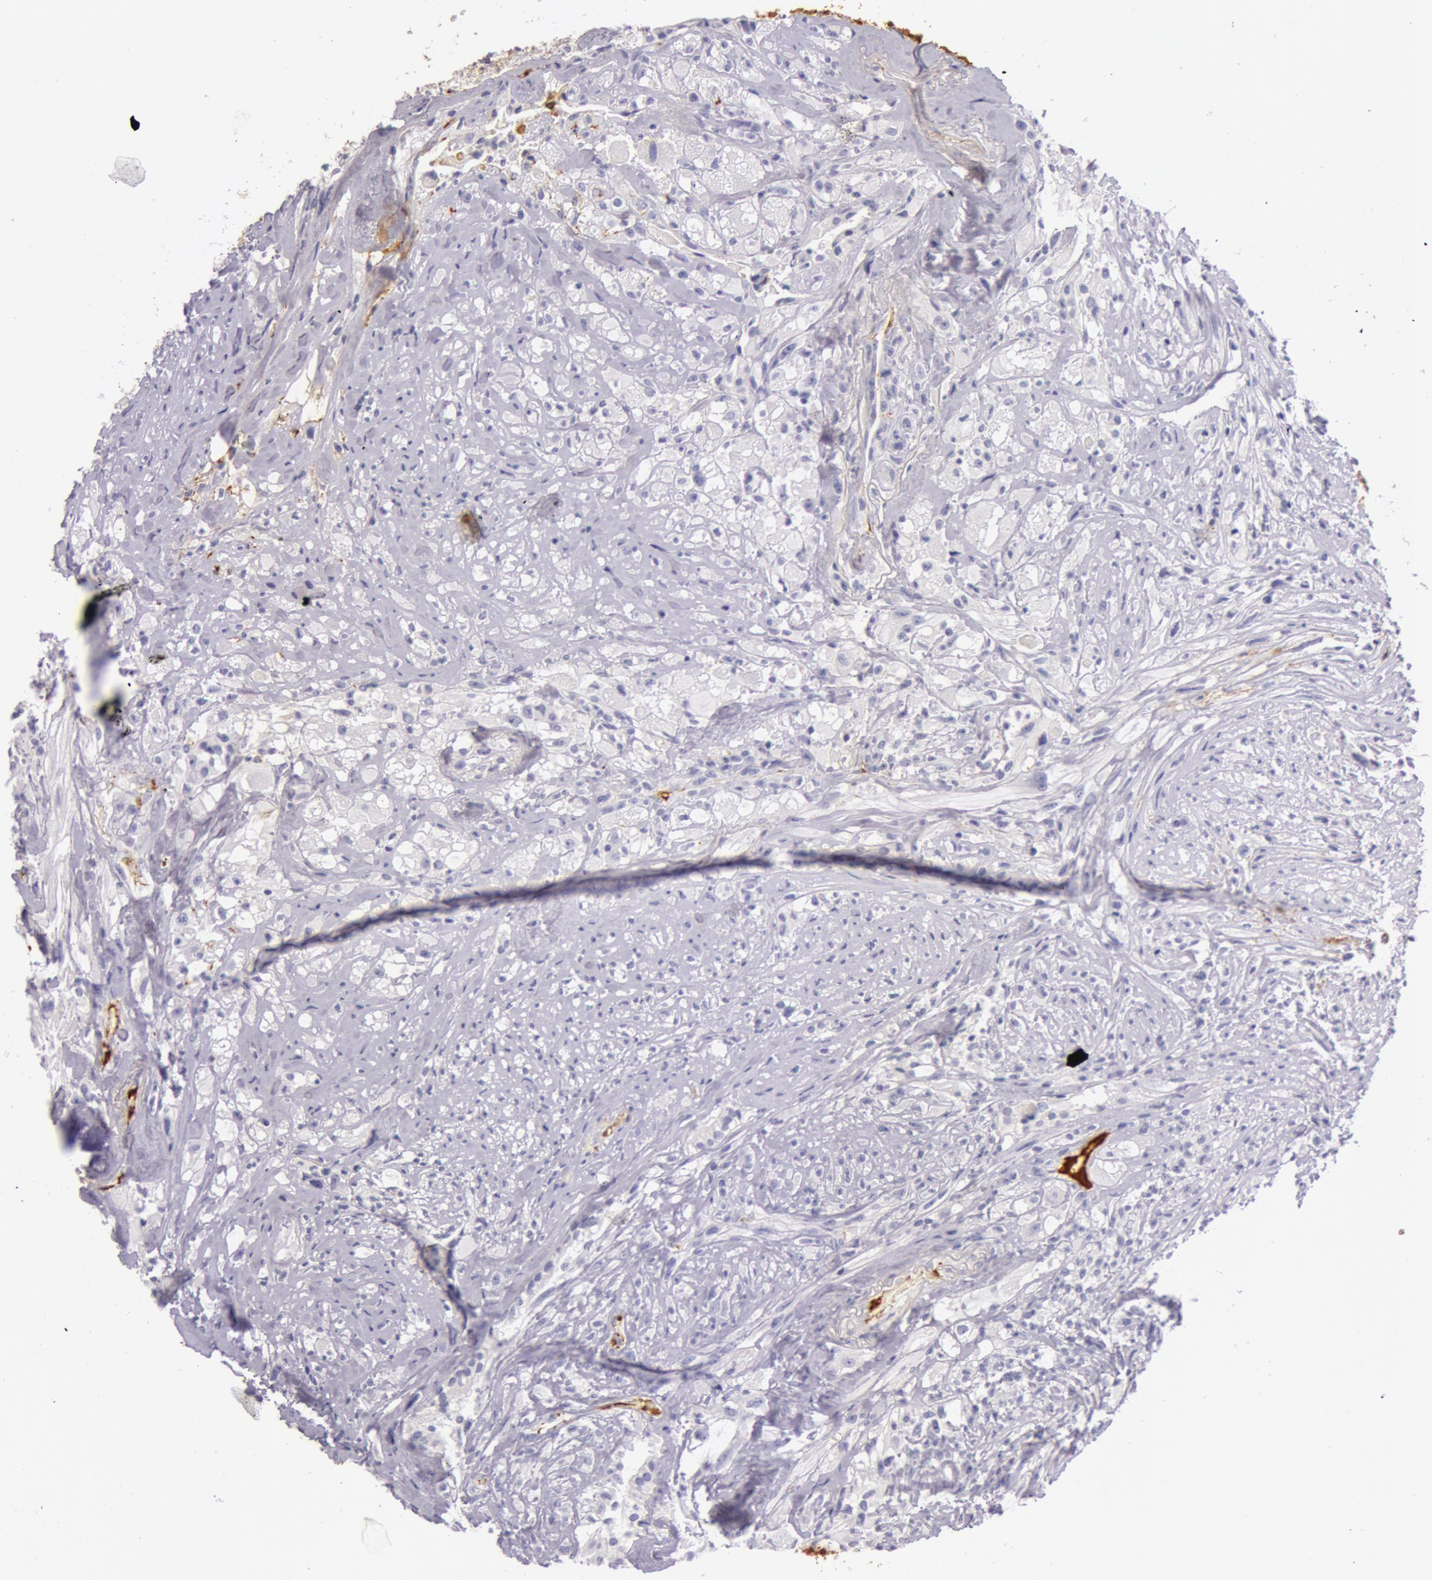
{"staining": {"intensity": "negative", "quantity": "none", "location": "none"}, "tissue": "glioma", "cell_type": "Tumor cells", "image_type": "cancer", "snomed": [{"axis": "morphology", "description": "Glioma, malignant, High grade"}, {"axis": "topography", "description": "Brain"}], "caption": "A photomicrograph of human glioma is negative for staining in tumor cells.", "gene": "C4BPA", "patient": {"sex": "male", "age": 48}}